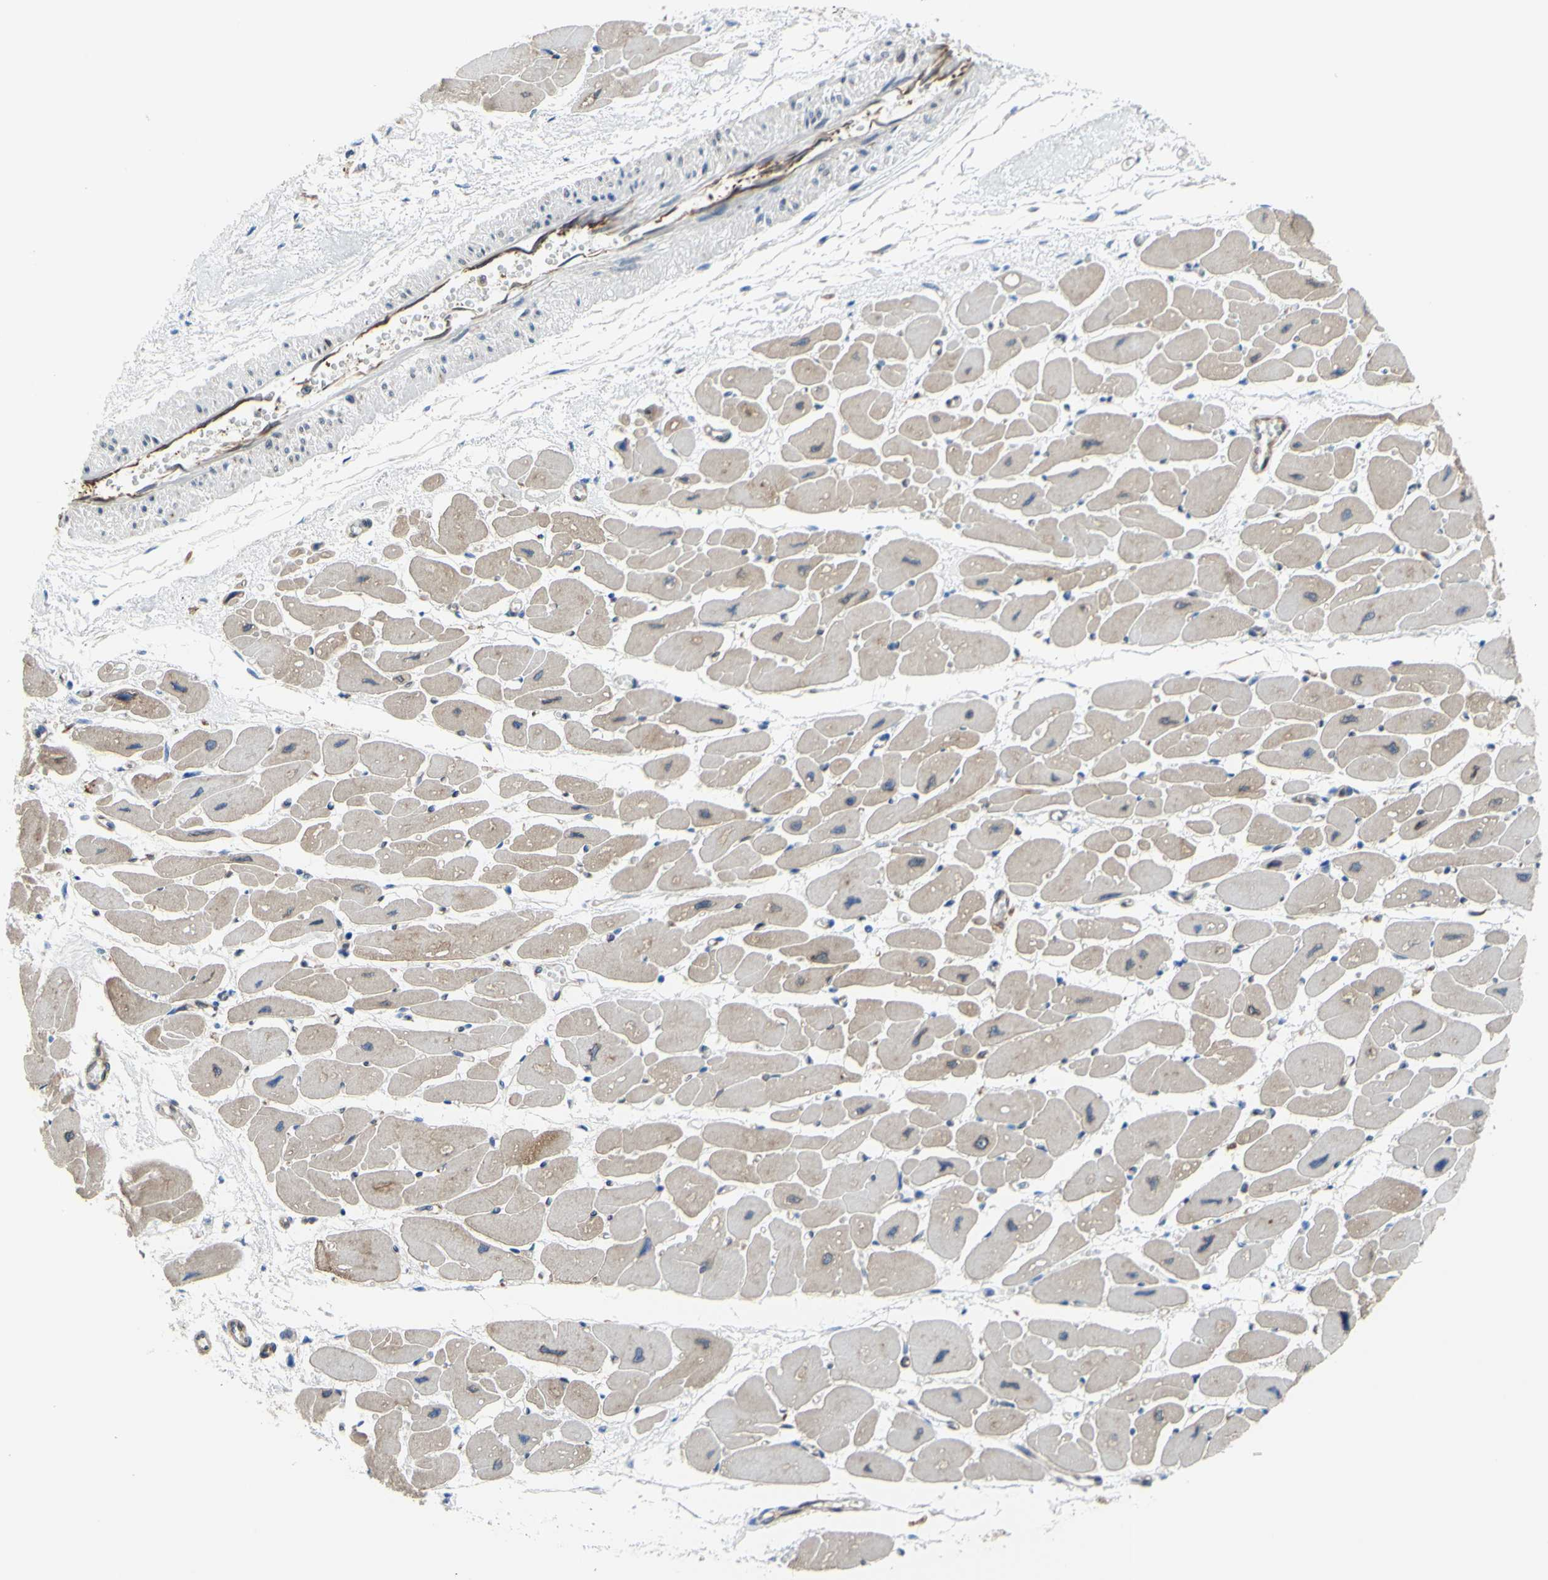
{"staining": {"intensity": "weak", "quantity": "25%-75%", "location": "cytoplasmic/membranous"}, "tissue": "heart muscle", "cell_type": "Cardiomyocytes", "image_type": "normal", "snomed": [{"axis": "morphology", "description": "Normal tissue, NOS"}, {"axis": "topography", "description": "Heart"}], "caption": "Immunohistochemical staining of benign human heart muscle demonstrates low levels of weak cytoplasmic/membranous expression in approximately 25%-75% of cardiomyocytes.", "gene": "MGST2", "patient": {"sex": "female", "age": 54}}